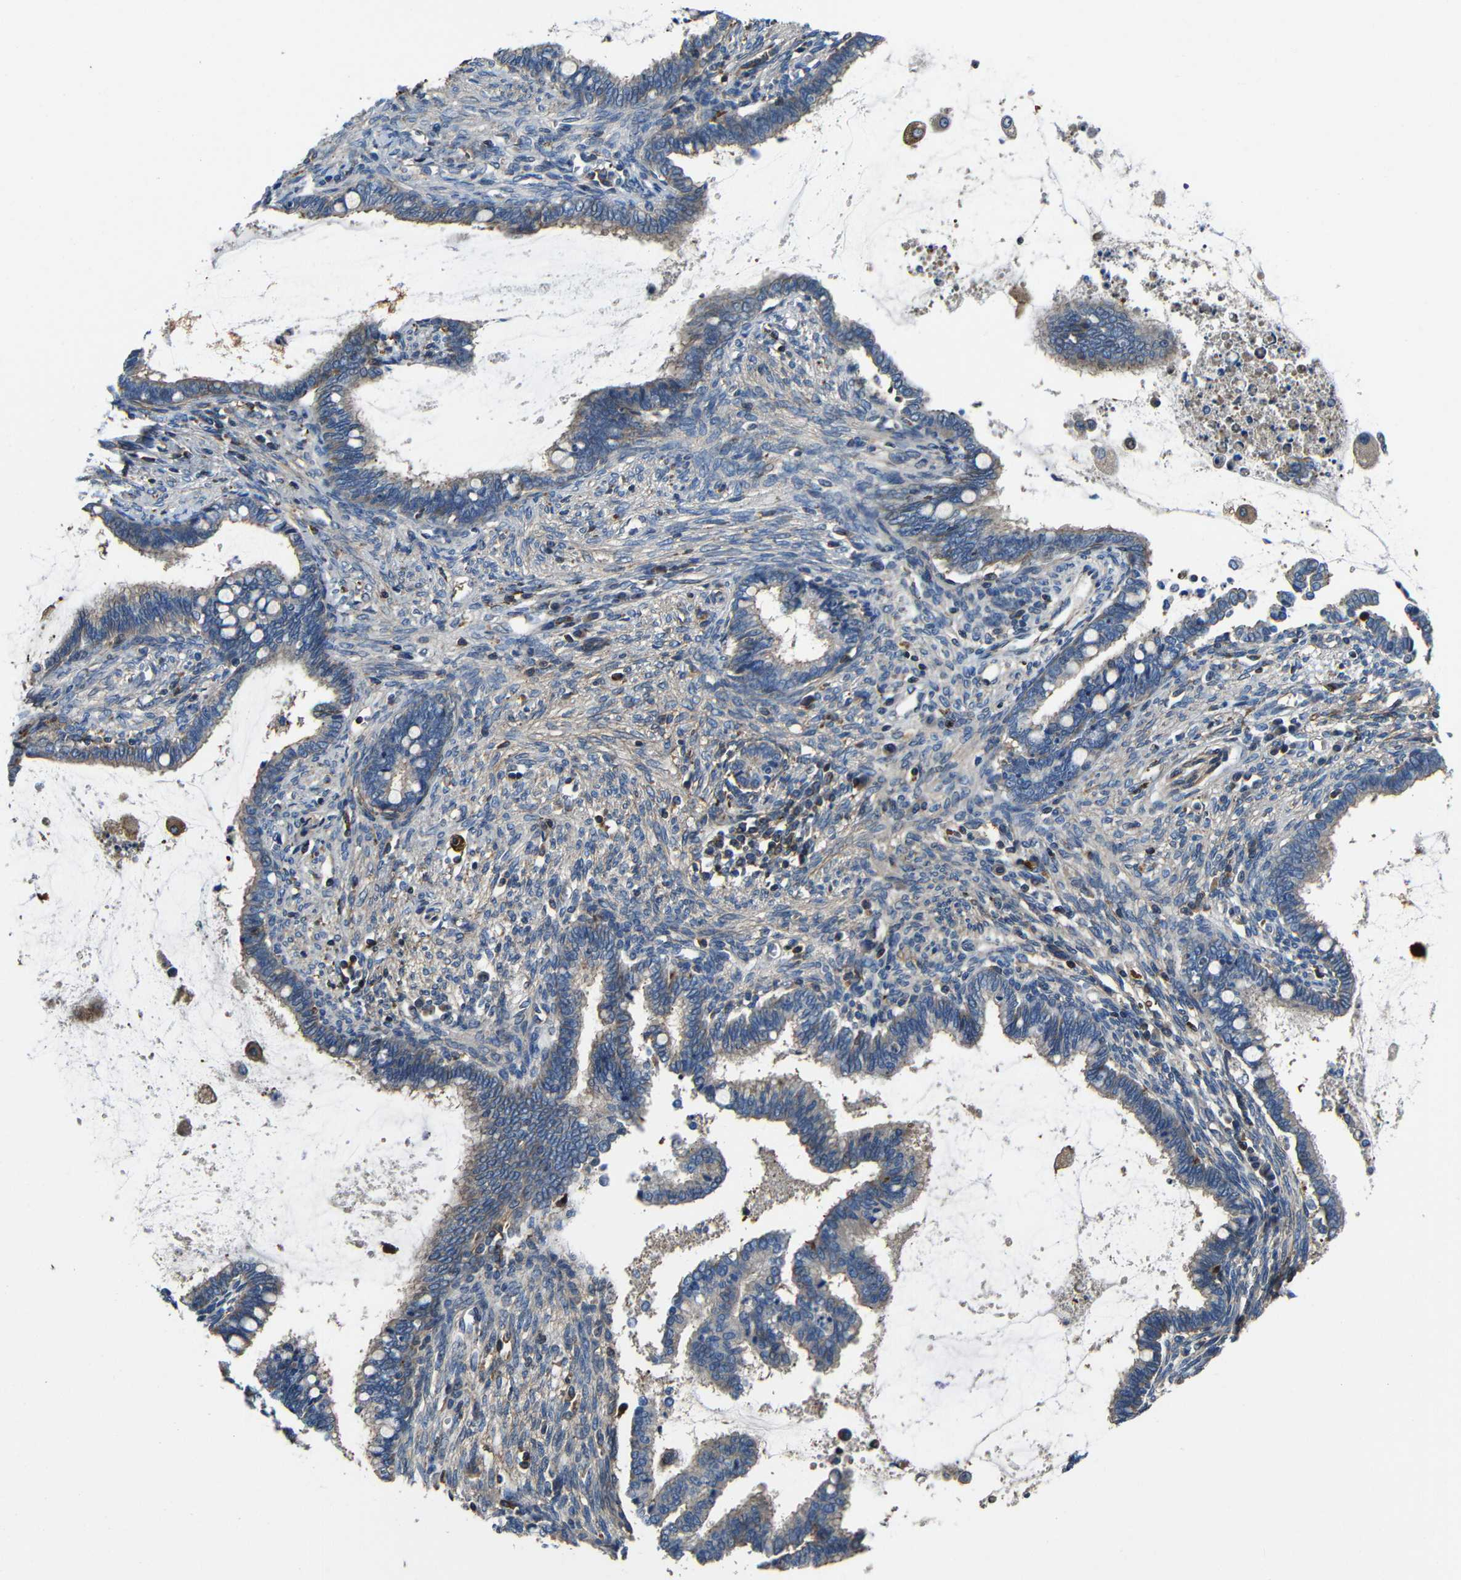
{"staining": {"intensity": "moderate", "quantity": "25%-75%", "location": "cytoplasmic/membranous"}, "tissue": "cervical cancer", "cell_type": "Tumor cells", "image_type": "cancer", "snomed": [{"axis": "morphology", "description": "Adenocarcinoma, NOS"}, {"axis": "topography", "description": "Cervix"}], "caption": "Immunohistochemistry photomicrograph of human cervical adenocarcinoma stained for a protein (brown), which shows medium levels of moderate cytoplasmic/membranous staining in about 25%-75% of tumor cells.", "gene": "GDI1", "patient": {"sex": "female", "age": 44}}